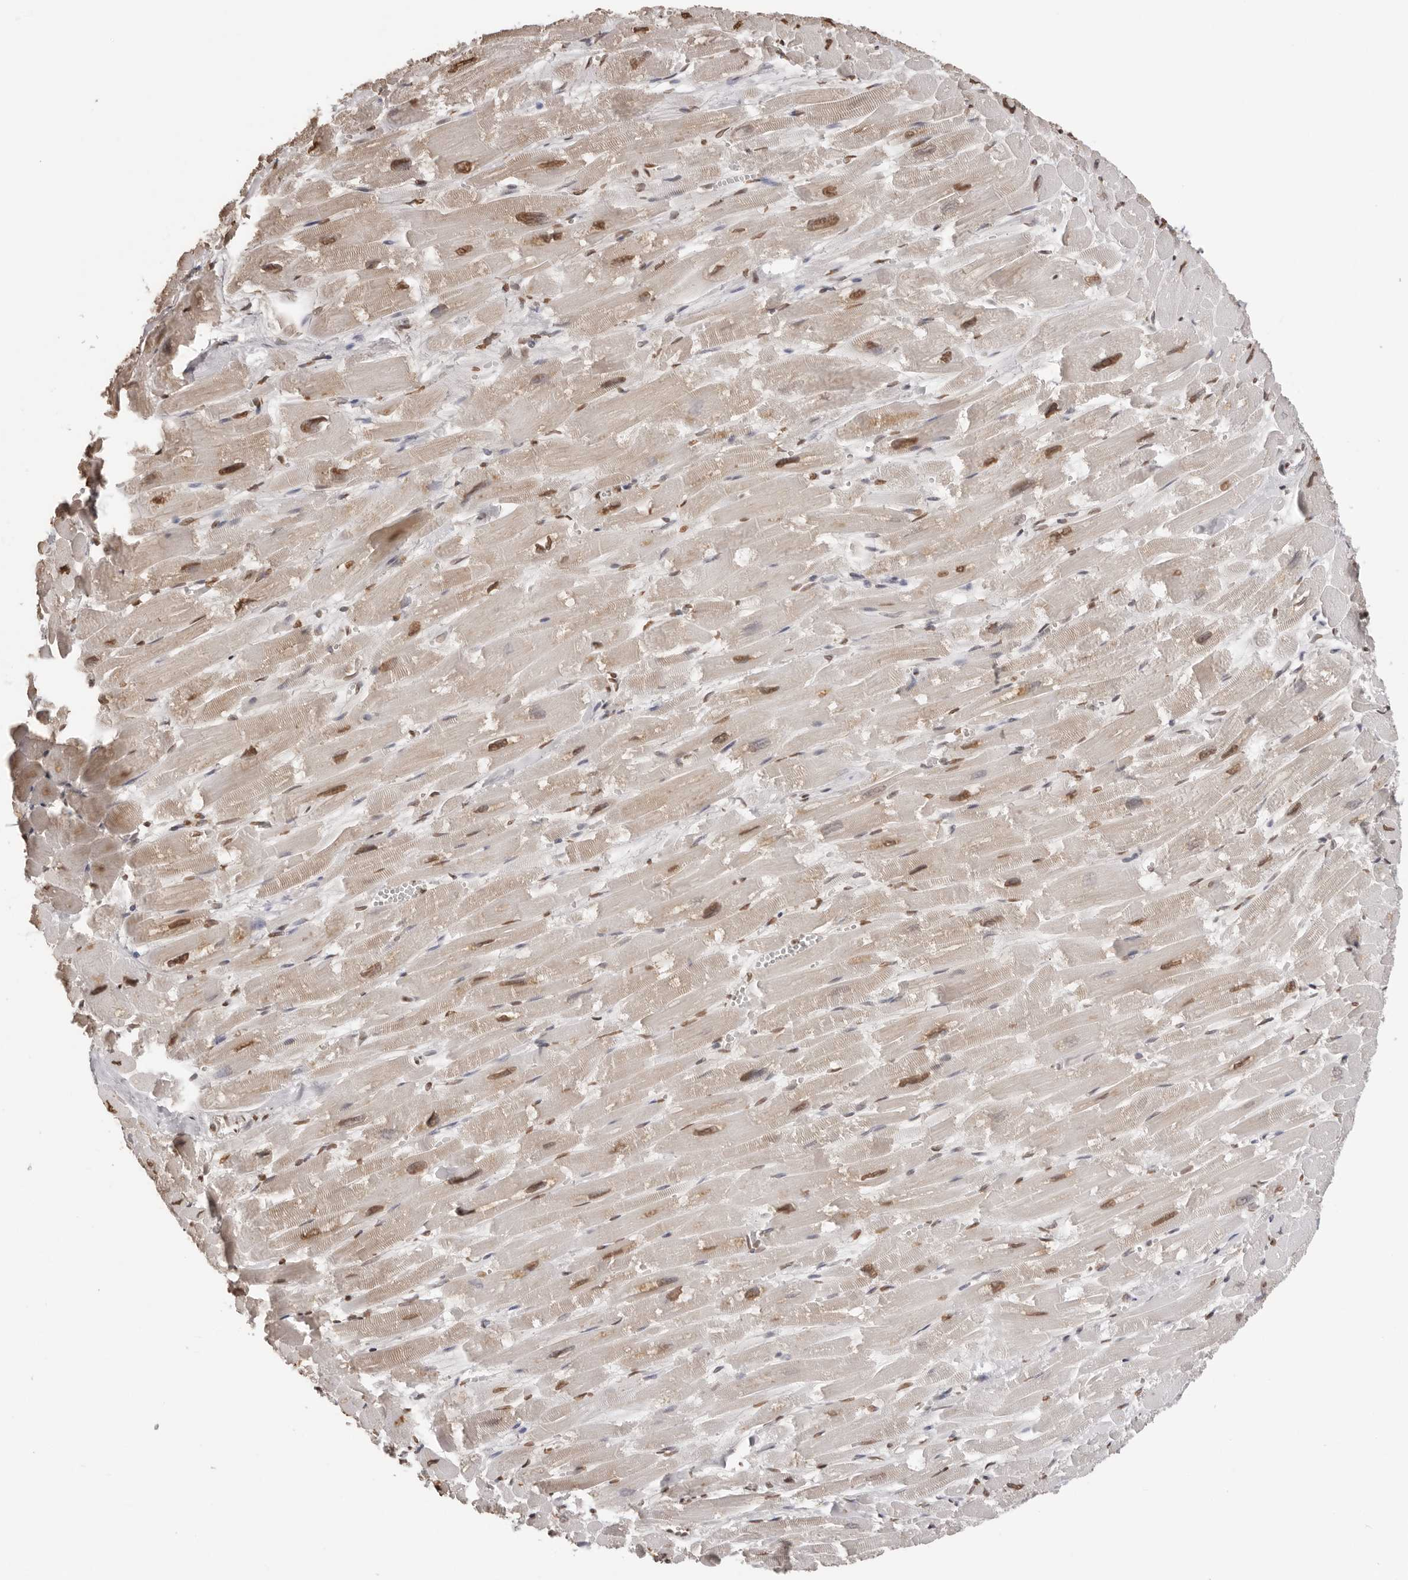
{"staining": {"intensity": "moderate", "quantity": ">75%", "location": "nuclear"}, "tissue": "heart muscle", "cell_type": "Cardiomyocytes", "image_type": "normal", "snomed": [{"axis": "morphology", "description": "Normal tissue, NOS"}, {"axis": "topography", "description": "Heart"}], "caption": "Normal heart muscle was stained to show a protein in brown. There is medium levels of moderate nuclear positivity in approximately >75% of cardiomyocytes. (Stains: DAB in brown, nuclei in blue, Microscopy: brightfield microscopy at high magnification).", "gene": "OLIG3", "patient": {"sex": "male", "age": 54}}